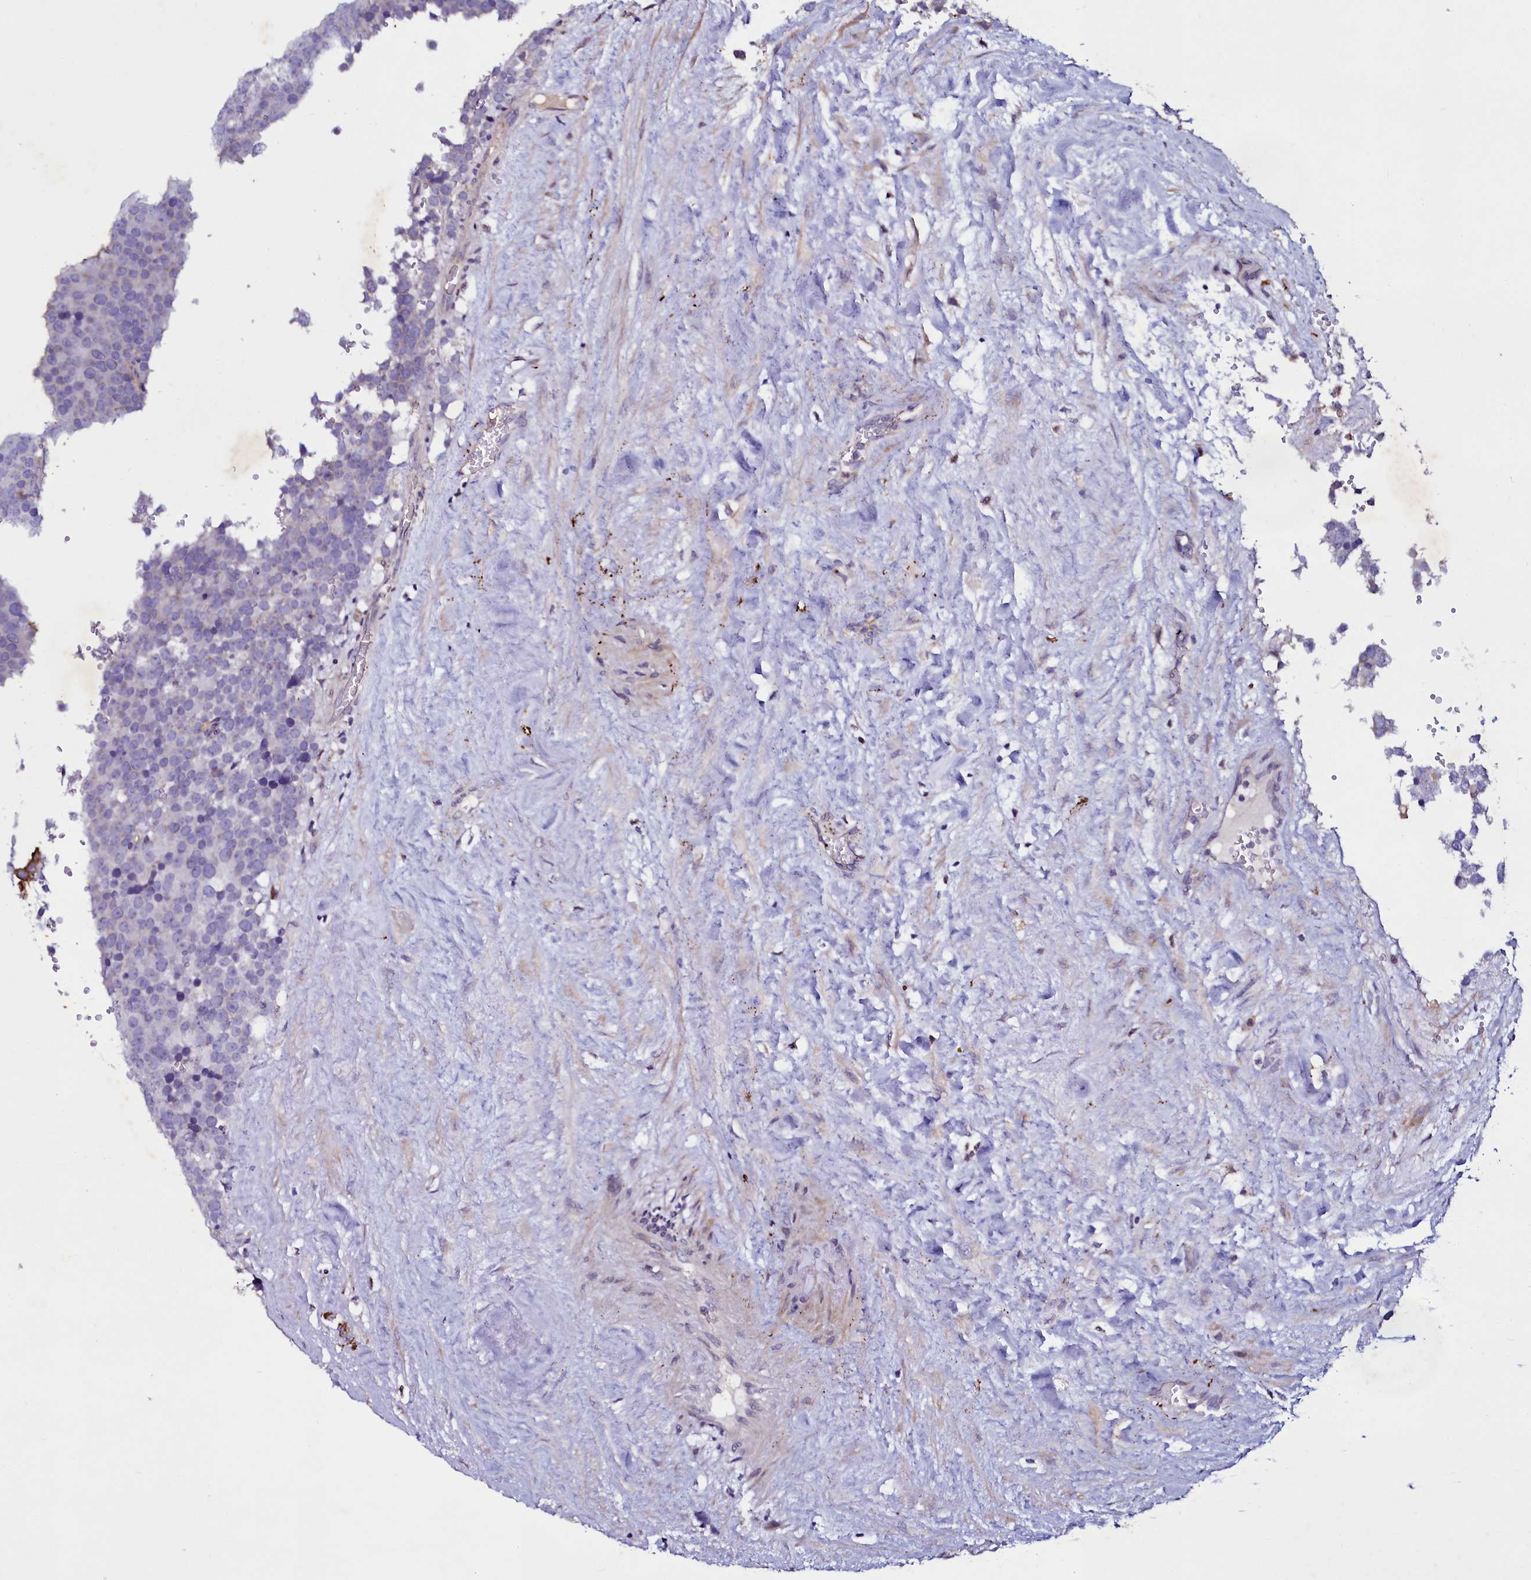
{"staining": {"intensity": "negative", "quantity": "none", "location": "none"}, "tissue": "testis cancer", "cell_type": "Tumor cells", "image_type": "cancer", "snomed": [{"axis": "morphology", "description": "Seminoma, NOS"}, {"axis": "topography", "description": "Testis"}], "caption": "Testis cancer (seminoma) was stained to show a protein in brown. There is no significant staining in tumor cells. The staining is performed using DAB brown chromogen with nuclei counter-stained in using hematoxylin.", "gene": "SELENOT", "patient": {"sex": "male", "age": 71}}